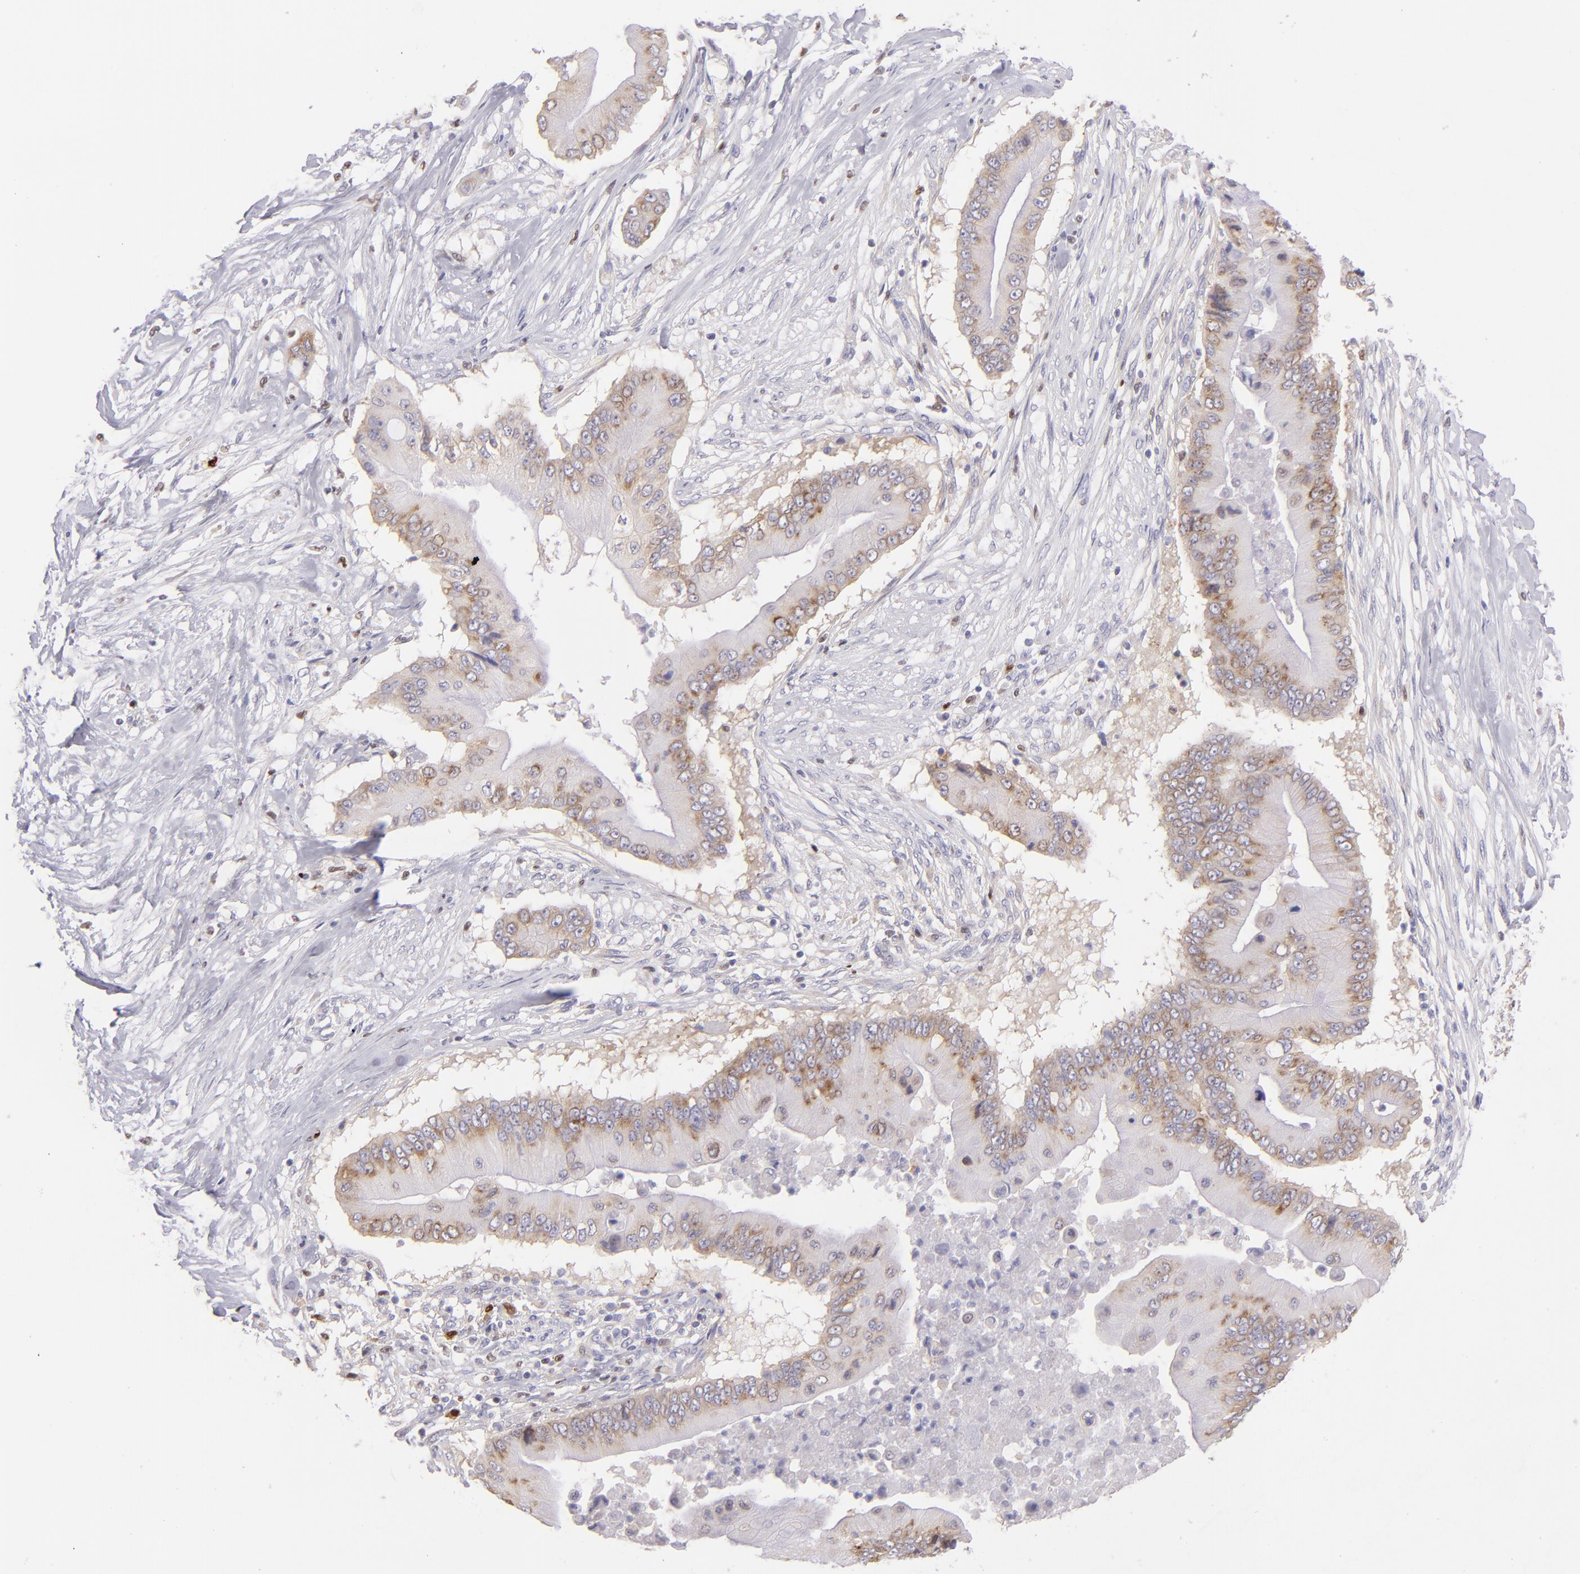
{"staining": {"intensity": "moderate", "quantity": ">75%", "location": "cytoplasmic/membranous"}, "tissue": "pancreatic cancer", "cell_type": "Tumor cells", "image_type": "cancer", "snomed": [{"axis": "morphology", "description": "Adenocarcinoma, NOS"}, {"axis": "topography", "description": "Pancreas"}], "caption": "An immunohistochemistry photomicrograph of neoplastic tissue is shown. Protein staining in brown shows moderate cytoplasmic/membranous positivity in adenocarcinoma (pancreatic) within tumor cells.", "gene": "IRF8", "patient": {"sex": "male", "age": 62}}